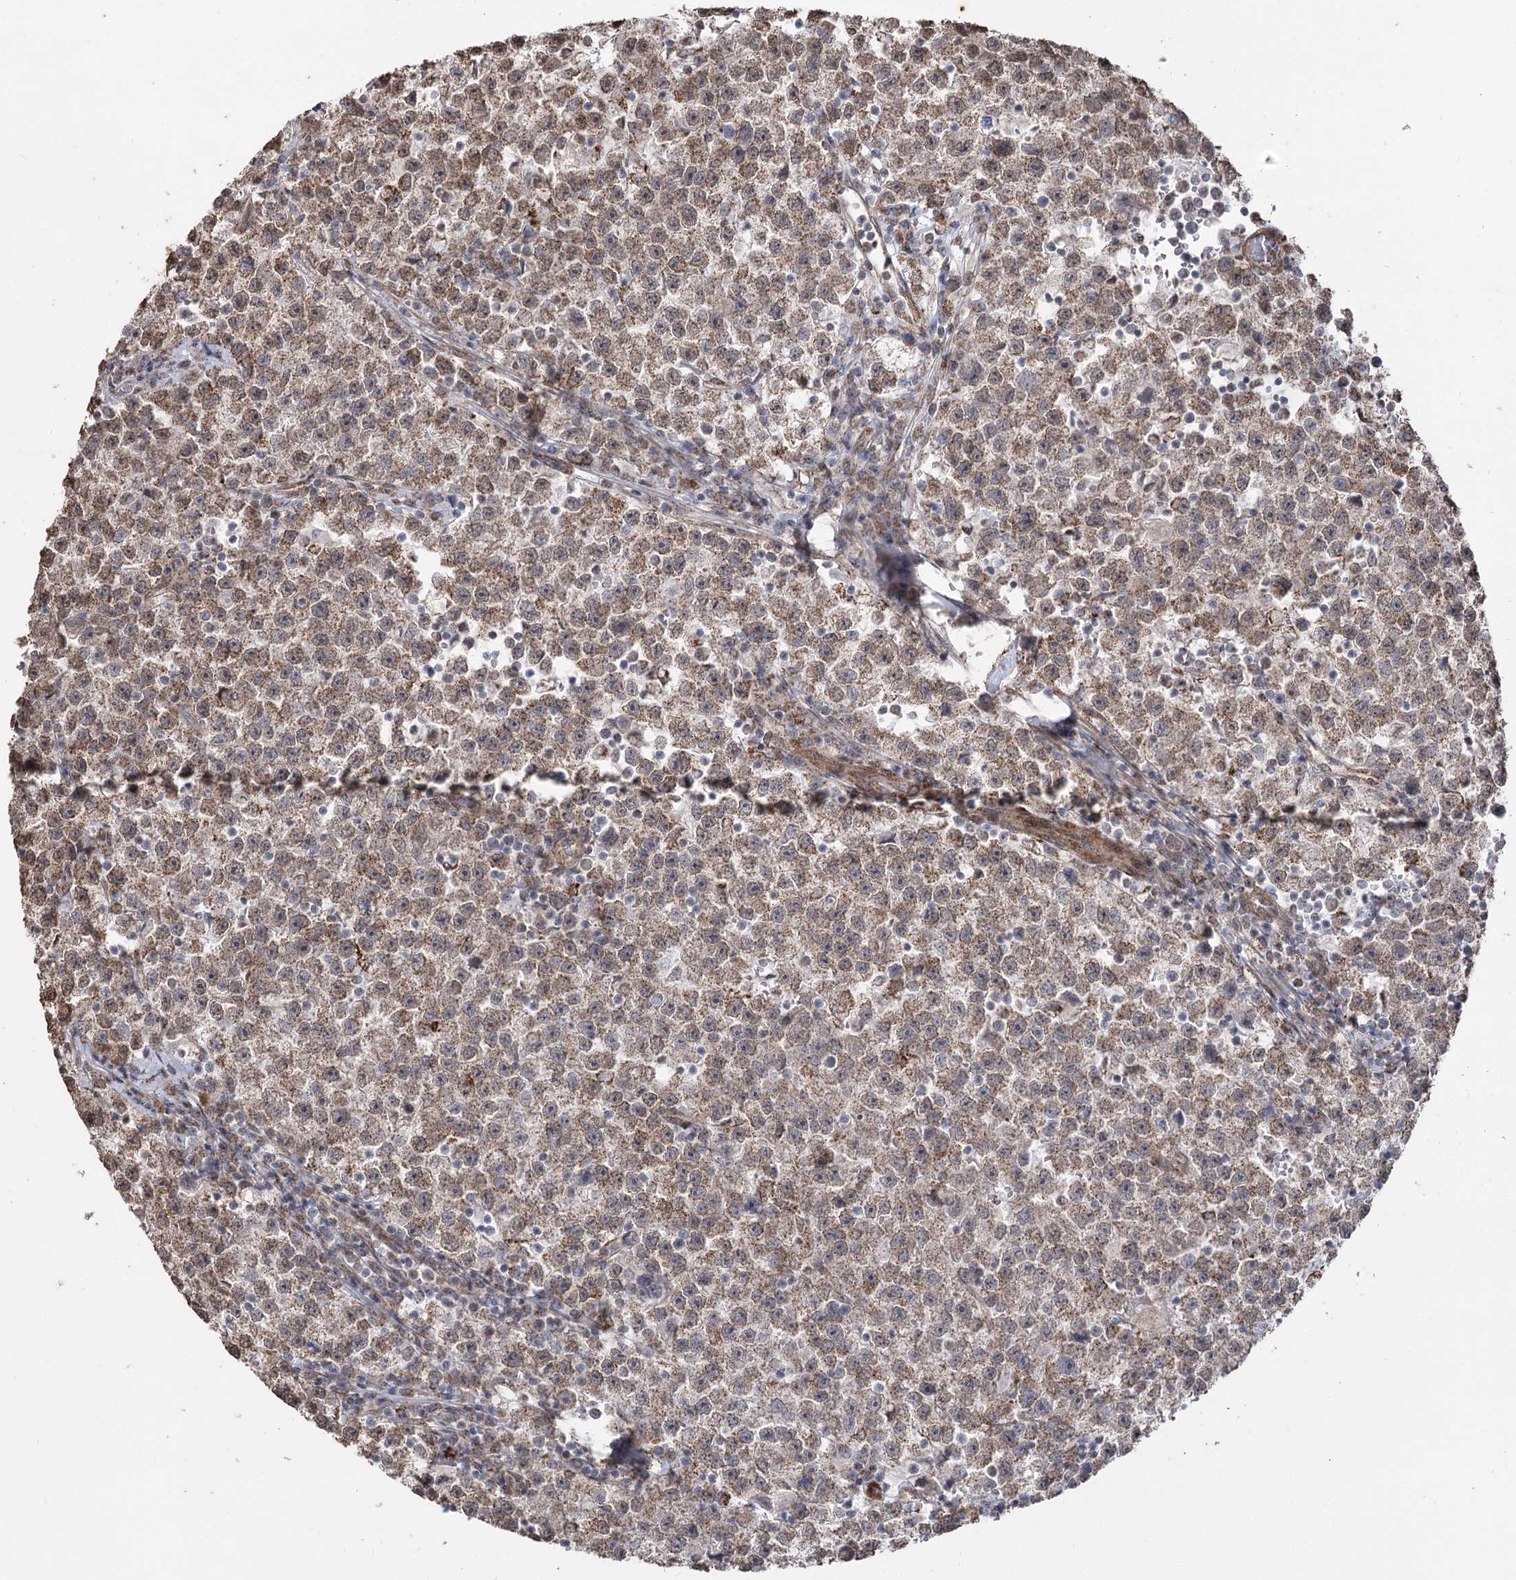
{"staining": {"intensity": "weak", "quantity": ">75%", "location": "cytoplasmic/membranous"}, "tissue": "testis cancer", "cell_type": "Tumor cells", "image_type": "cancer", "snomed": [{"axis": "morphology", "description": "Seminoma, NOS"}, {"axis": "topography", "description": "Testis"}], "caption": "Tumor cells exhibit low levels of weak cytoplasmic/membranous staining in about >75% of cells in human seminoma (testis).", "gene": "ZSCAN23", "patient": {"sex": "male", "age": 22}}